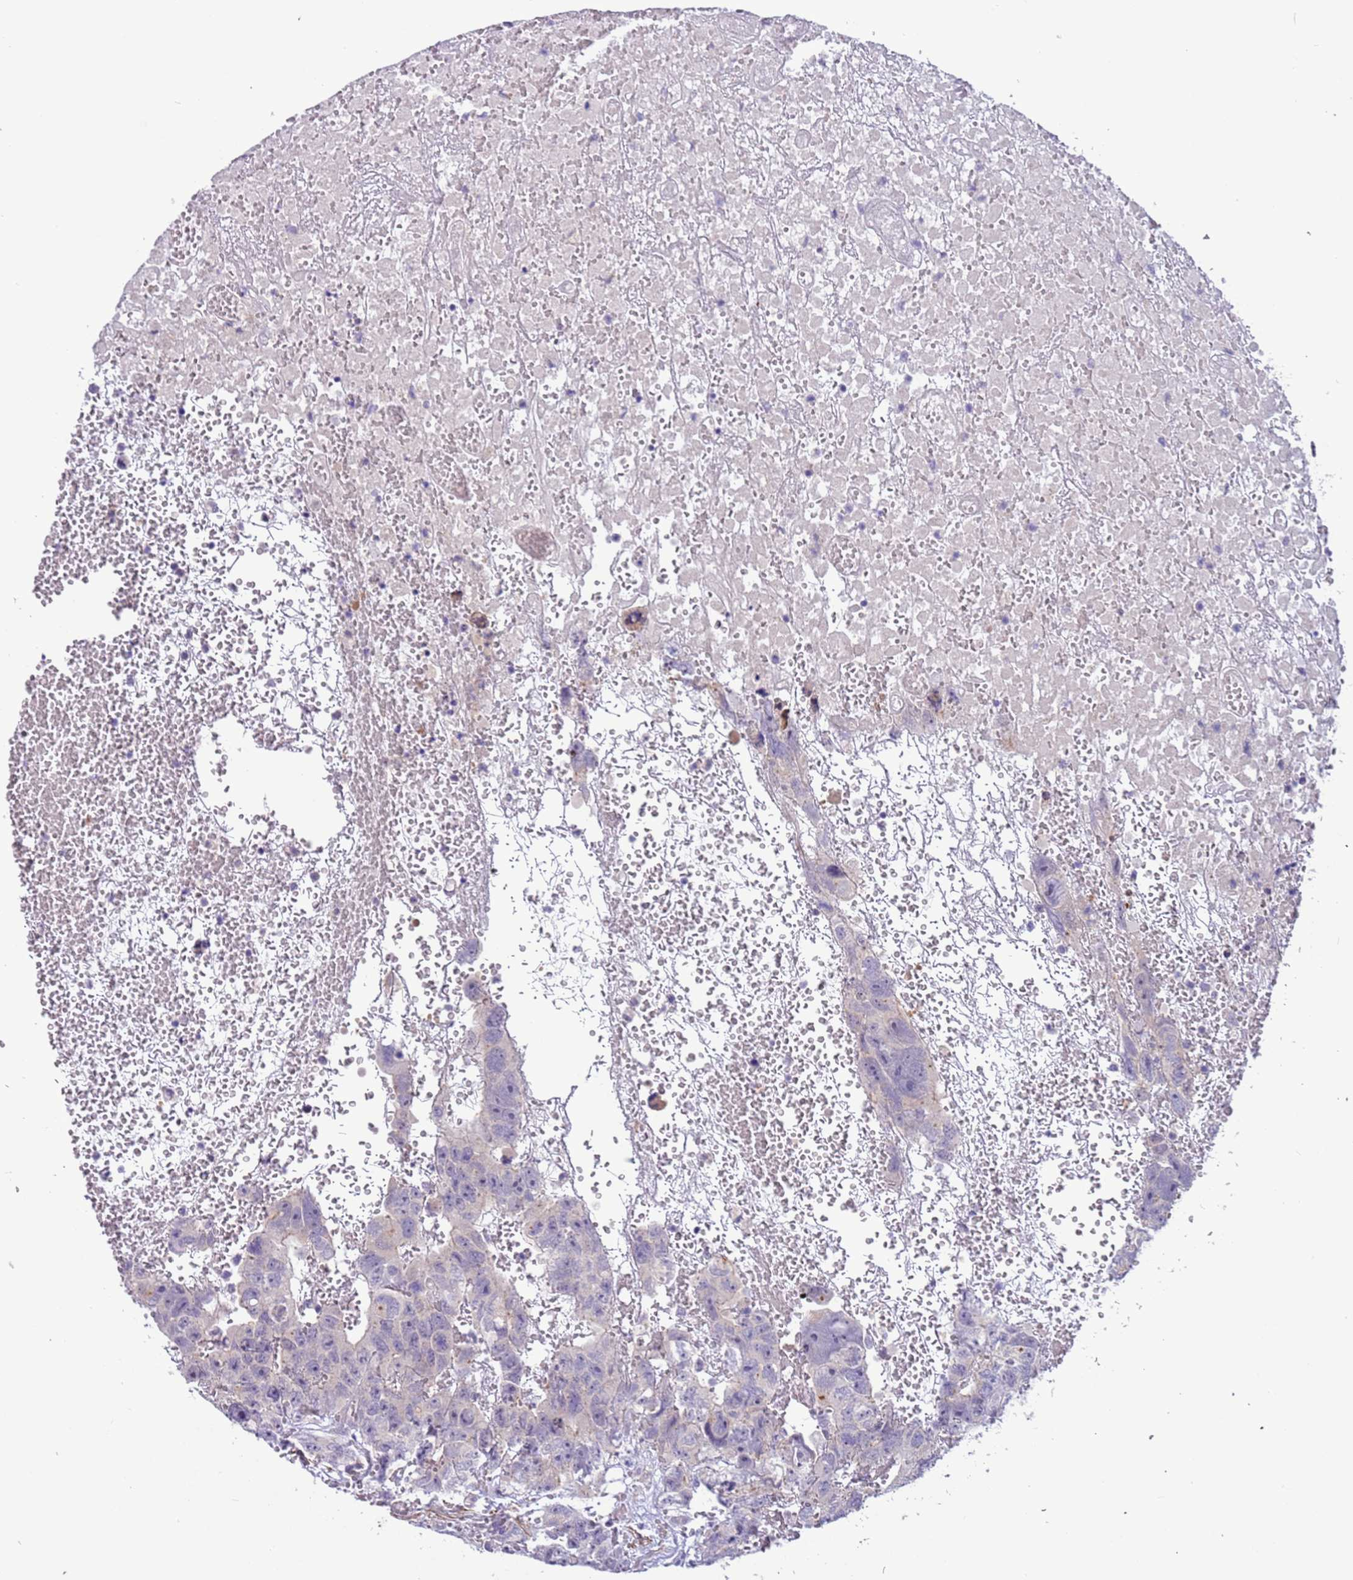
{"staining": {"intensity": "negative", "quantity": "none", "location": "none"}, "tissue": "testis cancer", "cell_type": "Tumor cells", "image_type": "cancer", "snomed": [{"axis": "morphology", "description": "Carcinoma, Embryonal, NOS"}, {"axis": "topography", "description": "Testis"}], "caption": "An IHC image of testis embryonal carcinoma is shown. There is no staining in tumor cells of testis embryonal carcinoma. The staining is performed using DAB brown chromogen with nuclei counter-stained in using hematoxylin.", "gene": "PLEKHH1", "patient": {"sex": "male", "age": 45}}